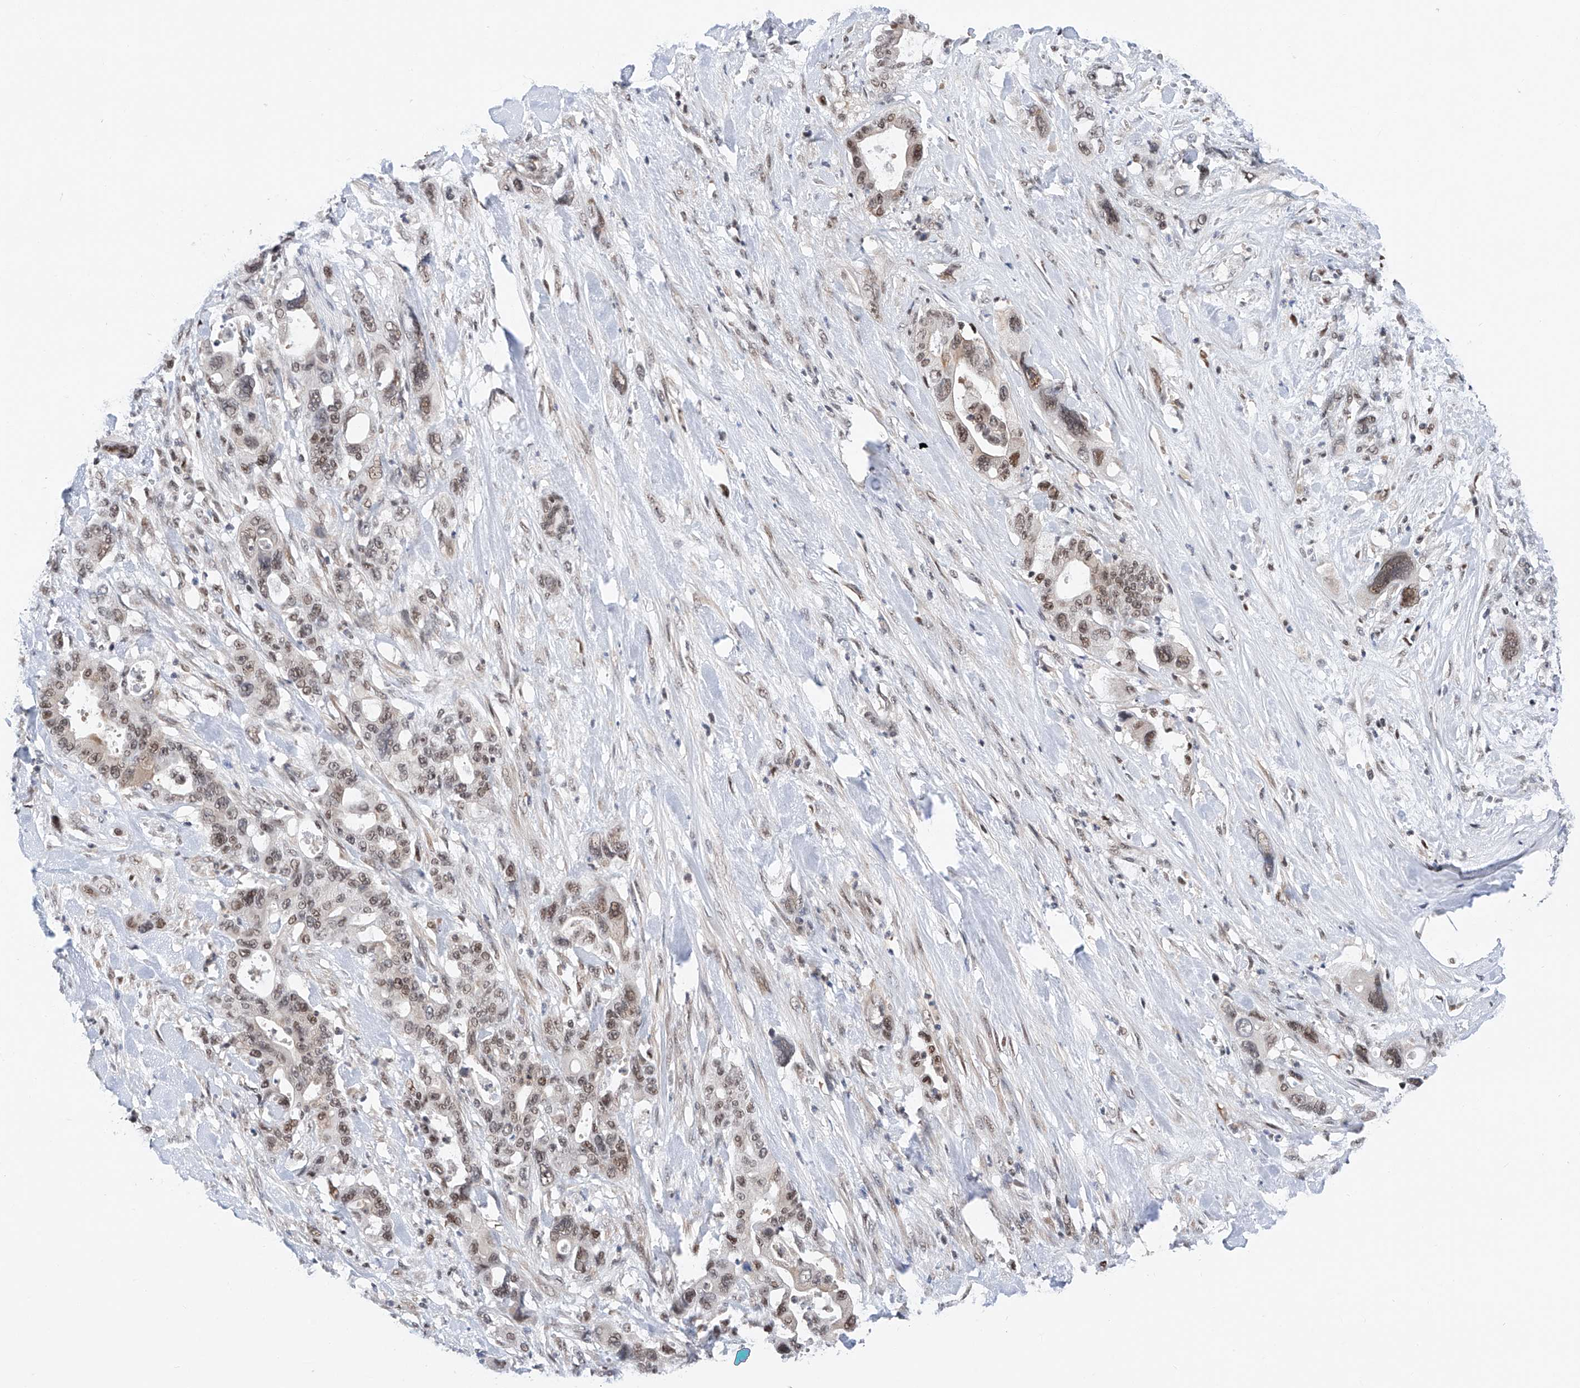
{"staining": {"intensity": "weak", "quantity": ">75%", "location": "nuclear"}, "tissue": "pancreatic cancer", "cell_type": "Tumor cells", "image_type": "cancer", "snomed": [{"axis": "morphology", "description": "Adenocarcinoma, NOS"}, {"axis": "topography", "description": "Pancreas"}], "caption": "Pancreatic cancer (adenocarcinoma) tissue shows weak nuclear staining in approximately >75% of tumor cells, visualized by immunohistochemistry.", "gene": "SNRNP200", "patient": {"sex": "male", "age": 46}}